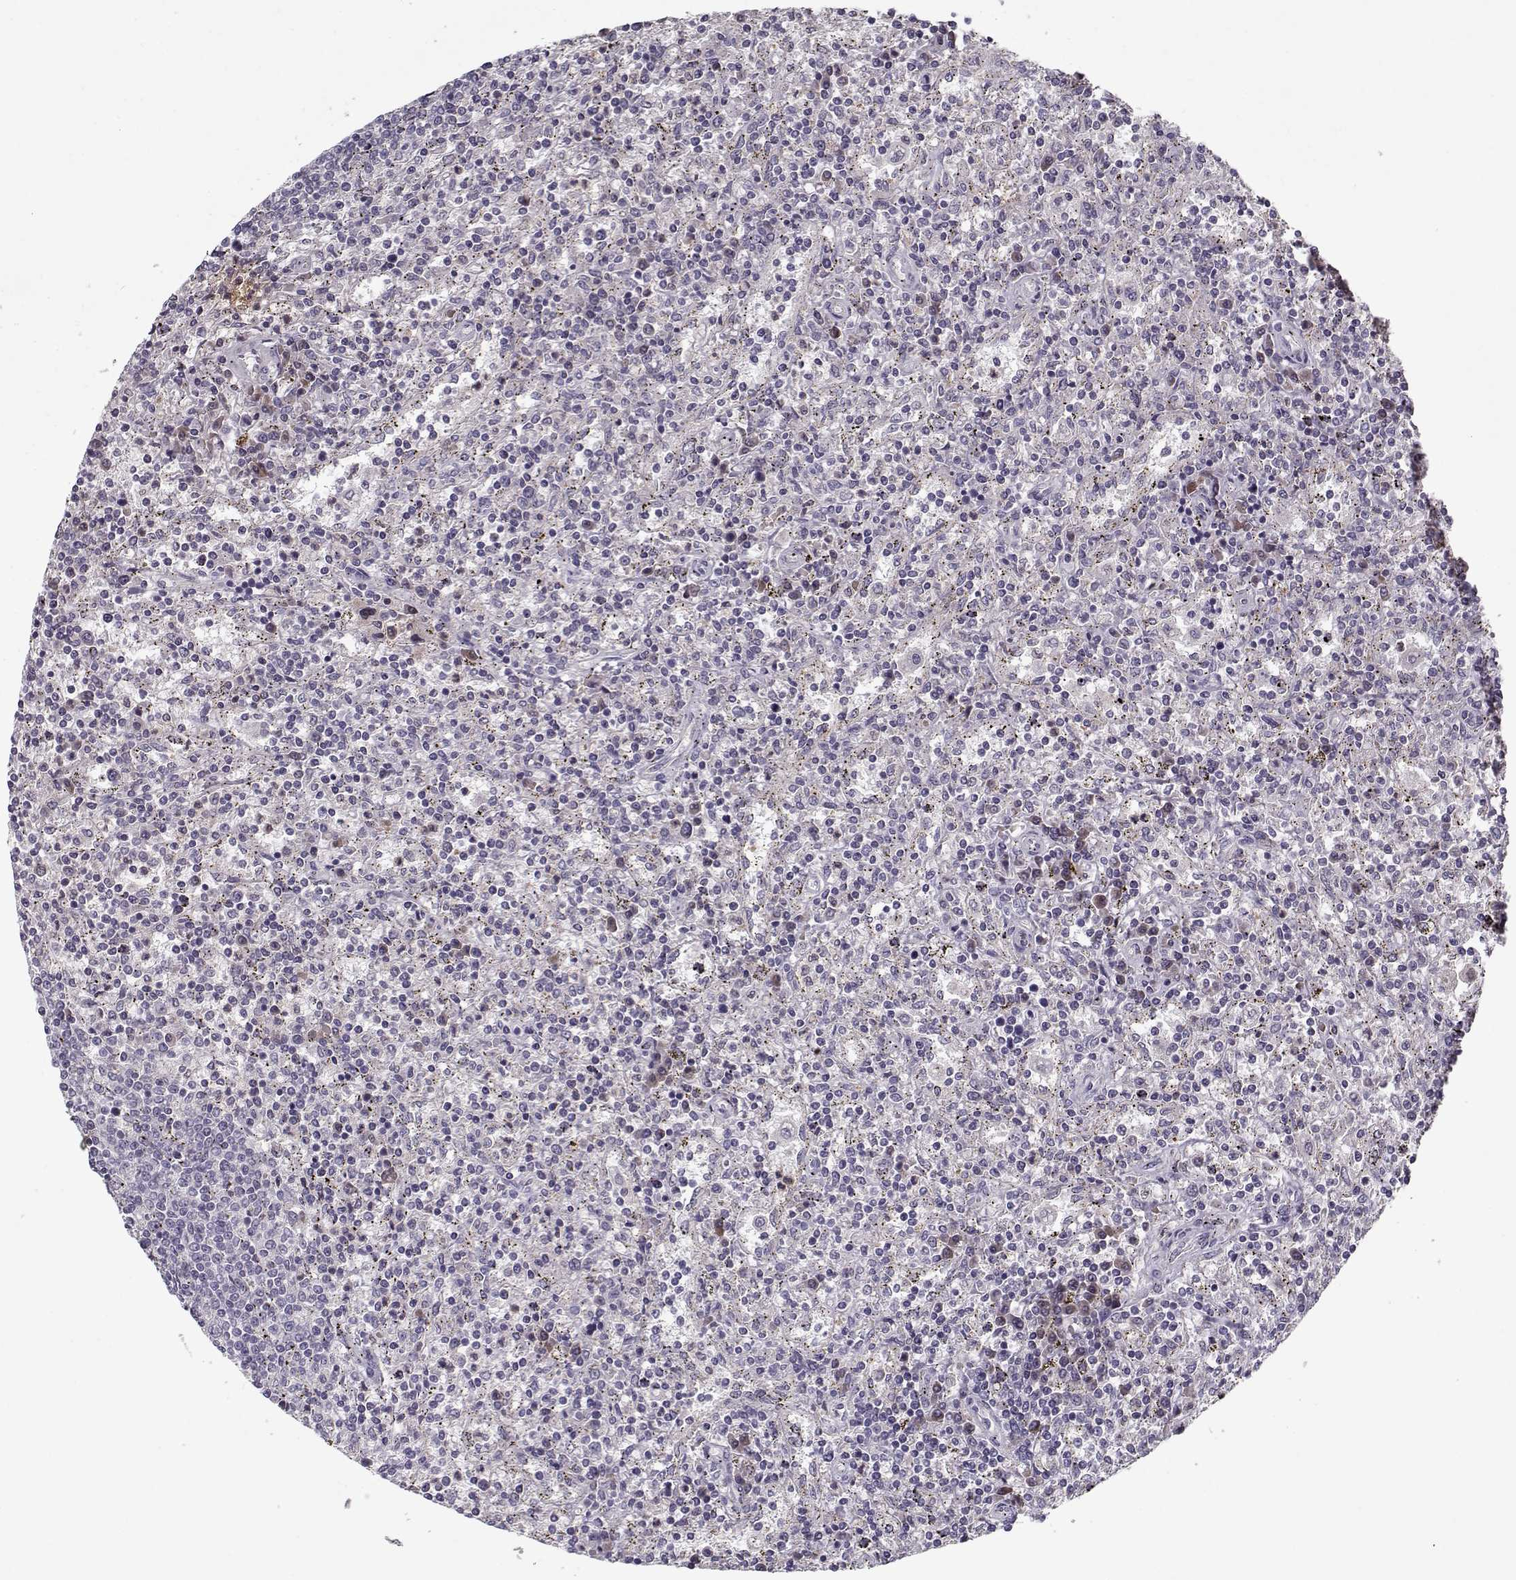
{"staining": {"intensity": "negative", "quantity": "none", "location": "none"}, "tissue": "lymphoma", "cell_type": "Tumor cells", "image_type": "cancer", "snomed": [{"axis": "morphology", "description": "Malignant lymphoma, non-Hodgkin's type, Low grade"}, {"axis": "topography", "description": "Spleen"}], "caption": "High magnification brightfield microscopy of lymphoma stained with DAB (3,3'-diaminobenzidine) (brown) and counterstained with hematoxylin (blue): tumor cells show no significant staining. (DAB IHC visualized using brightfield microscopy, high magnification).", "gene": "UNC13D", "patient": {"sex": "male", "age": 62}}